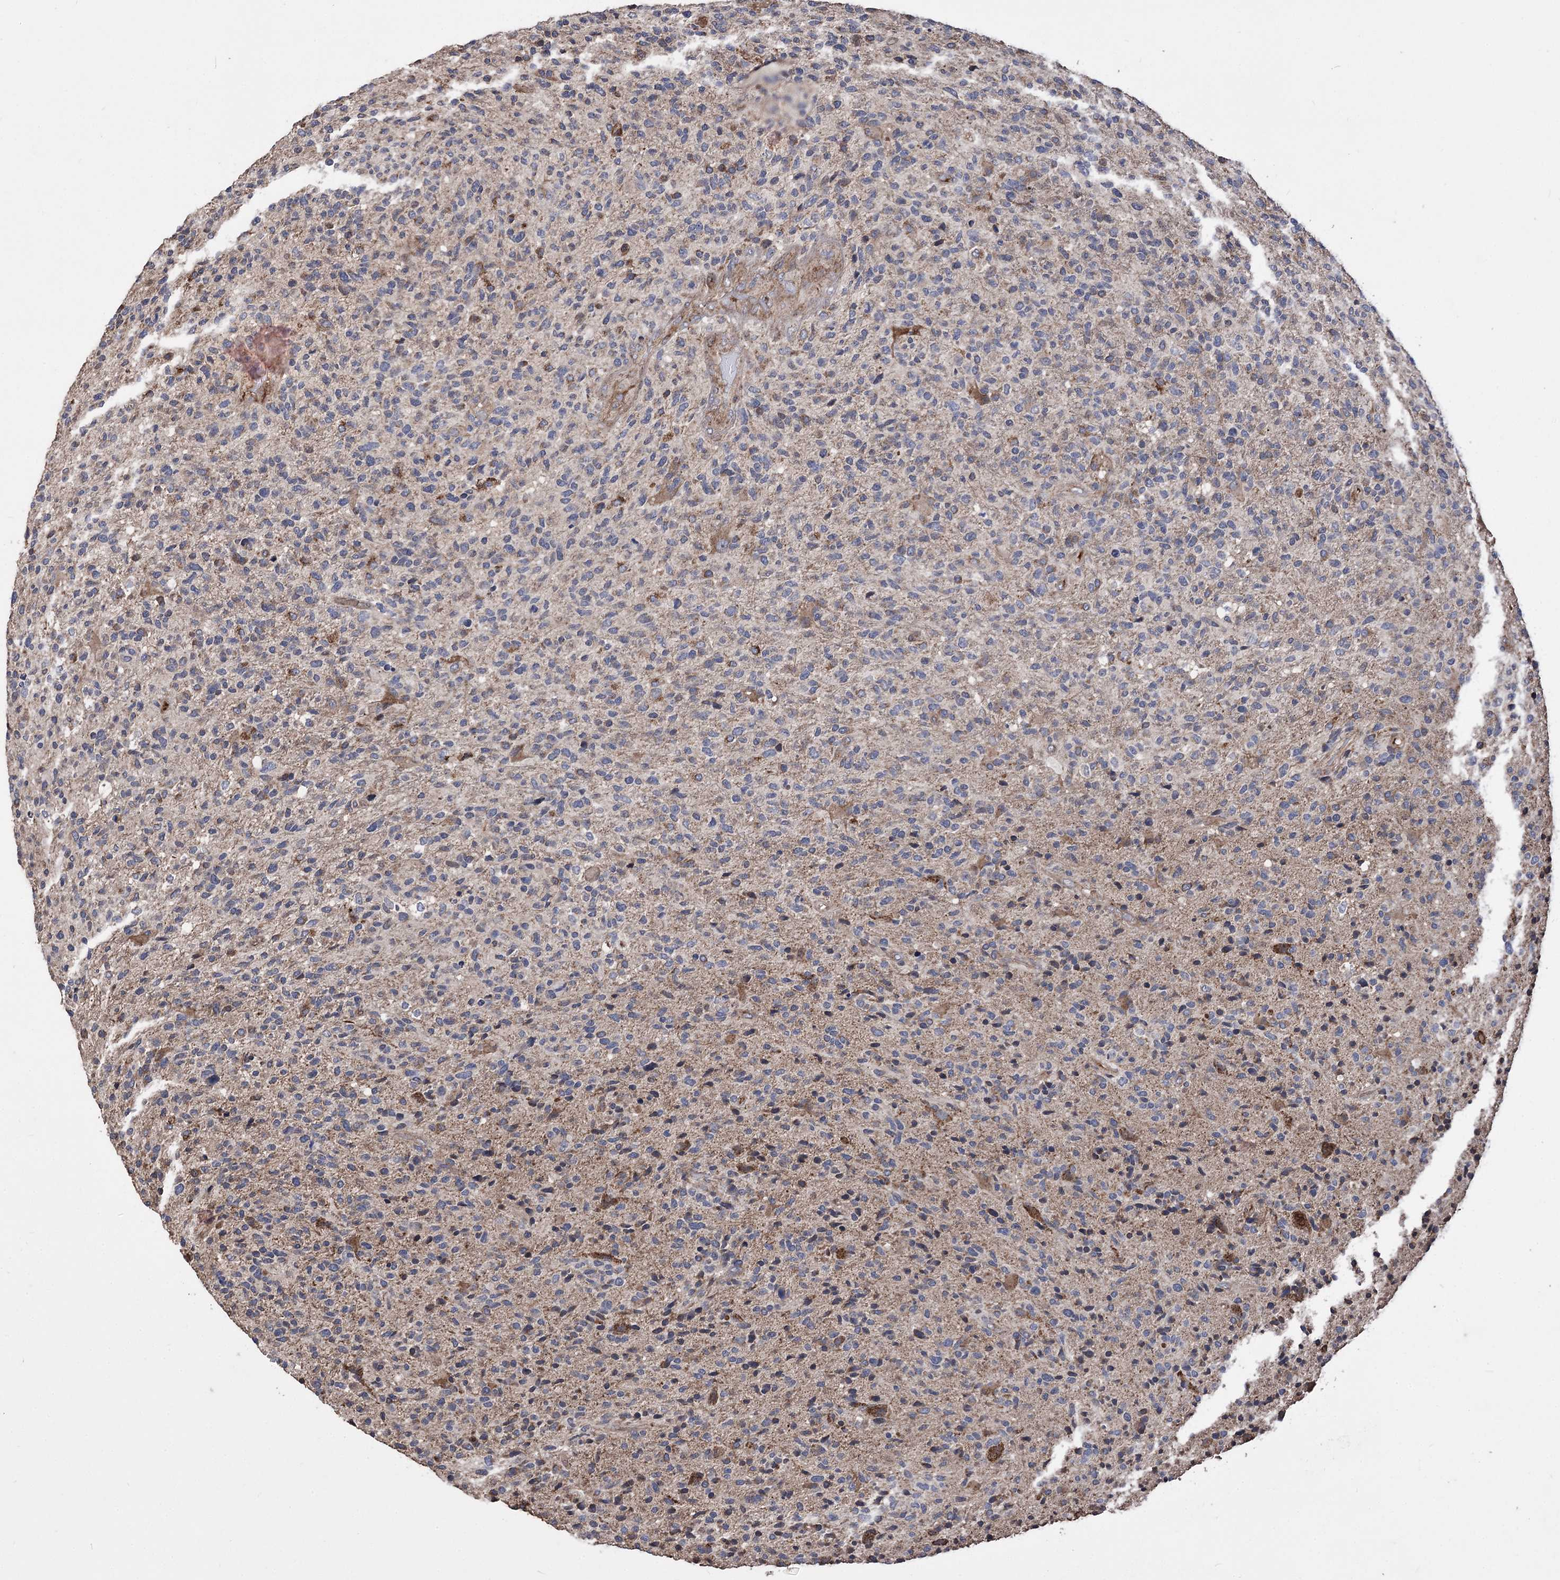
{"staining": {"intensity": "moderate", "quantity": "25%-75%", "location": "cytoplasmic/membranous"}, "tissue": "glioma", "cell_type": "Tumor cells", "image_type": "cancer", "snomed": [{"axis": "morphology", "description": "Glioma, malignant, High grade"}, {"axis": "topography", "description": "Brain"}], "caption": "The immunohistochemical stain highlights moderate cytoplasmic/membranous positivity in tumor cells of malignant glioma (high-grade) tissue.", "gene": "RASSF3", "patient": {"sex": "male", "age": 72}}